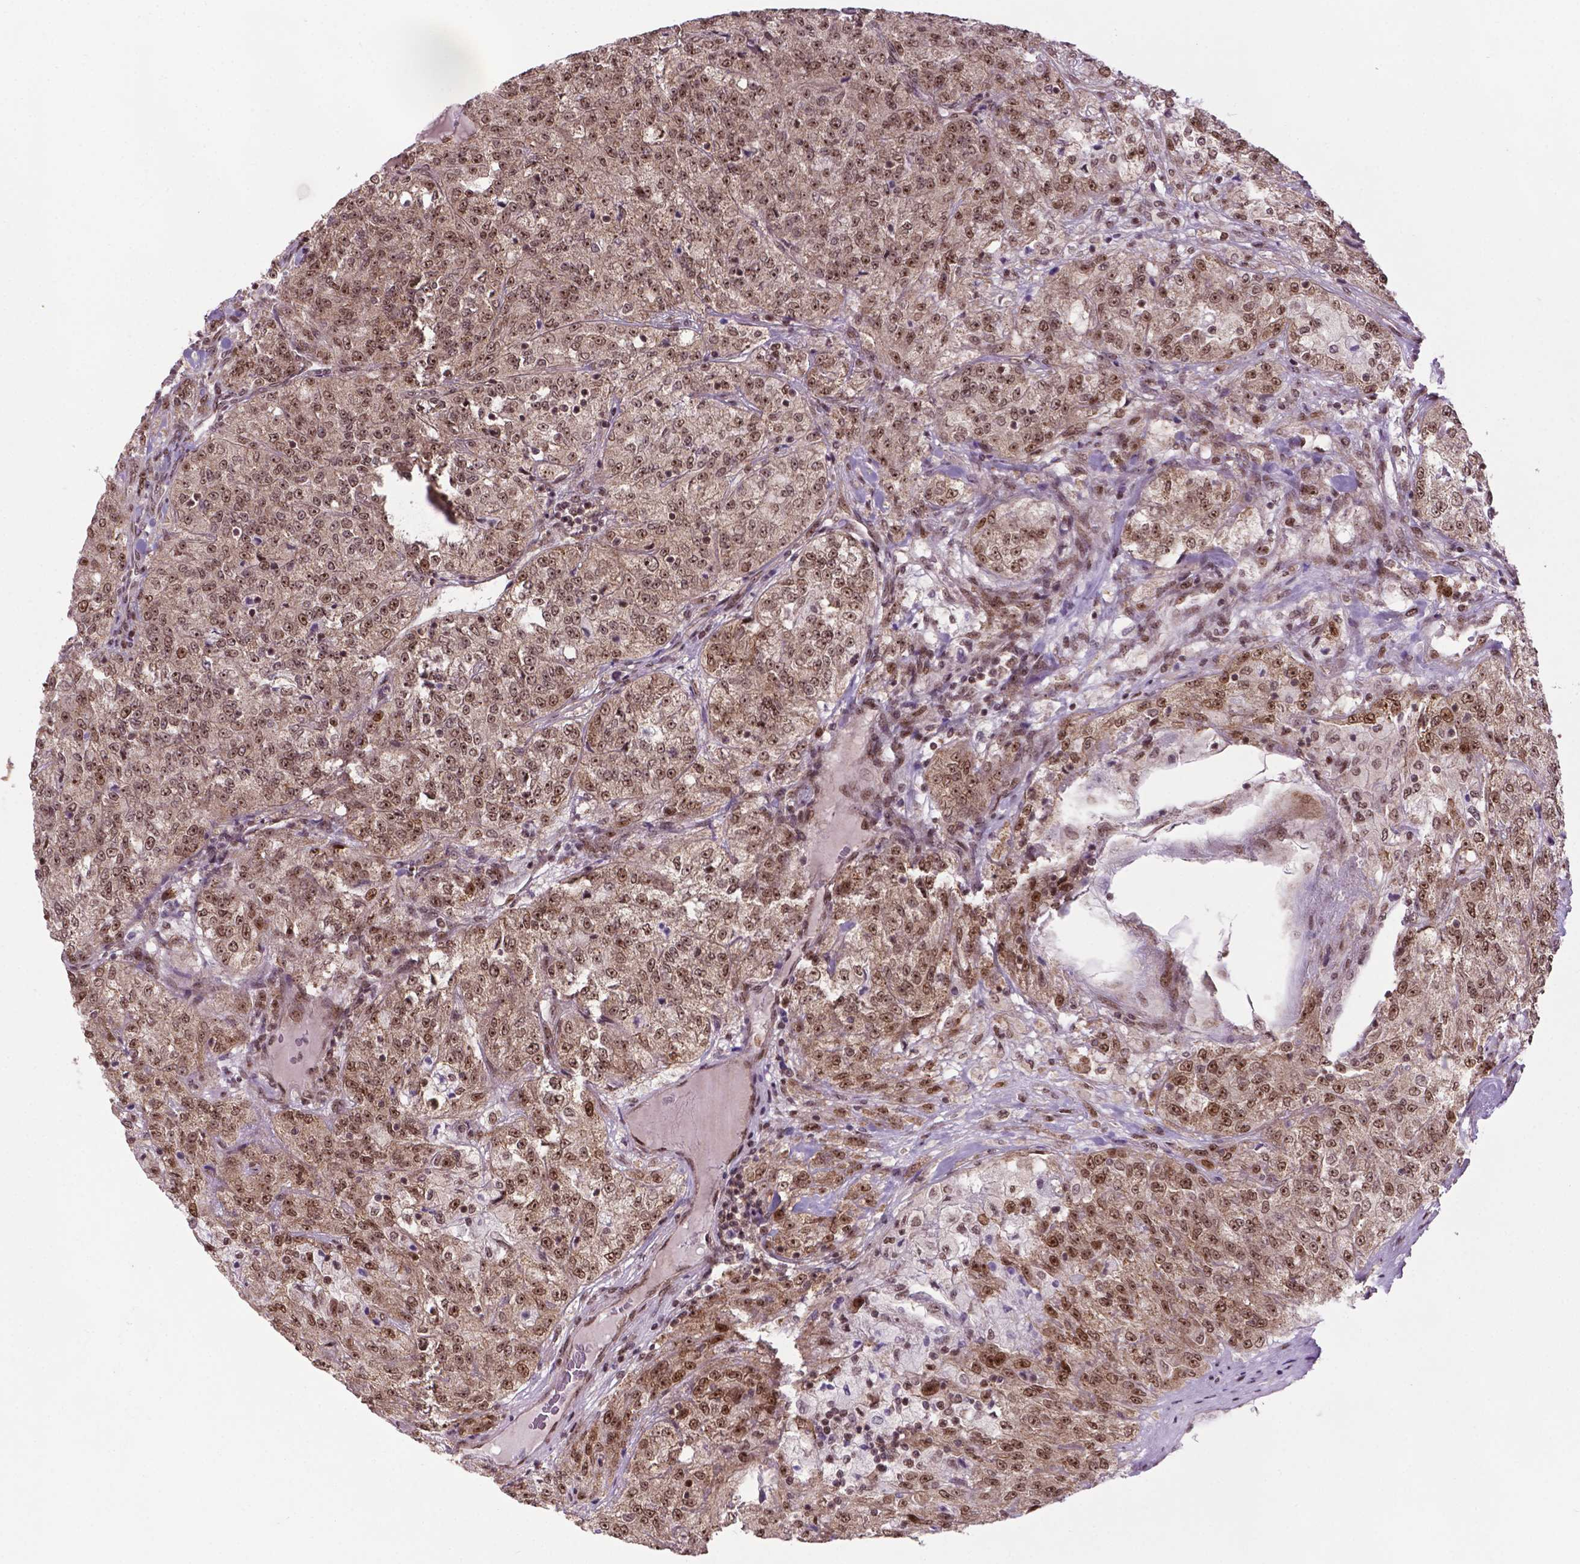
{"staining": {"intensity": "moderate", "quantity": ">75%", "location": "nuclear"}, "tissue": "renal cancer", "cell_type": "Tumor cells", "image_type": "cancer", "snomed": [{"axis": "morphology", "description": "Adenocarcinoma, NOS"}, {"axis": "topography", "description": "Kidney"}], "caption": "Renal adenocarcinoma was stained to show a protein in brown. There is medium levels of moderate nuclear staining in about >75% of tumor cells.", "gene": "CSNK2A1", "patient": {"sex": "female", "age": 63}}